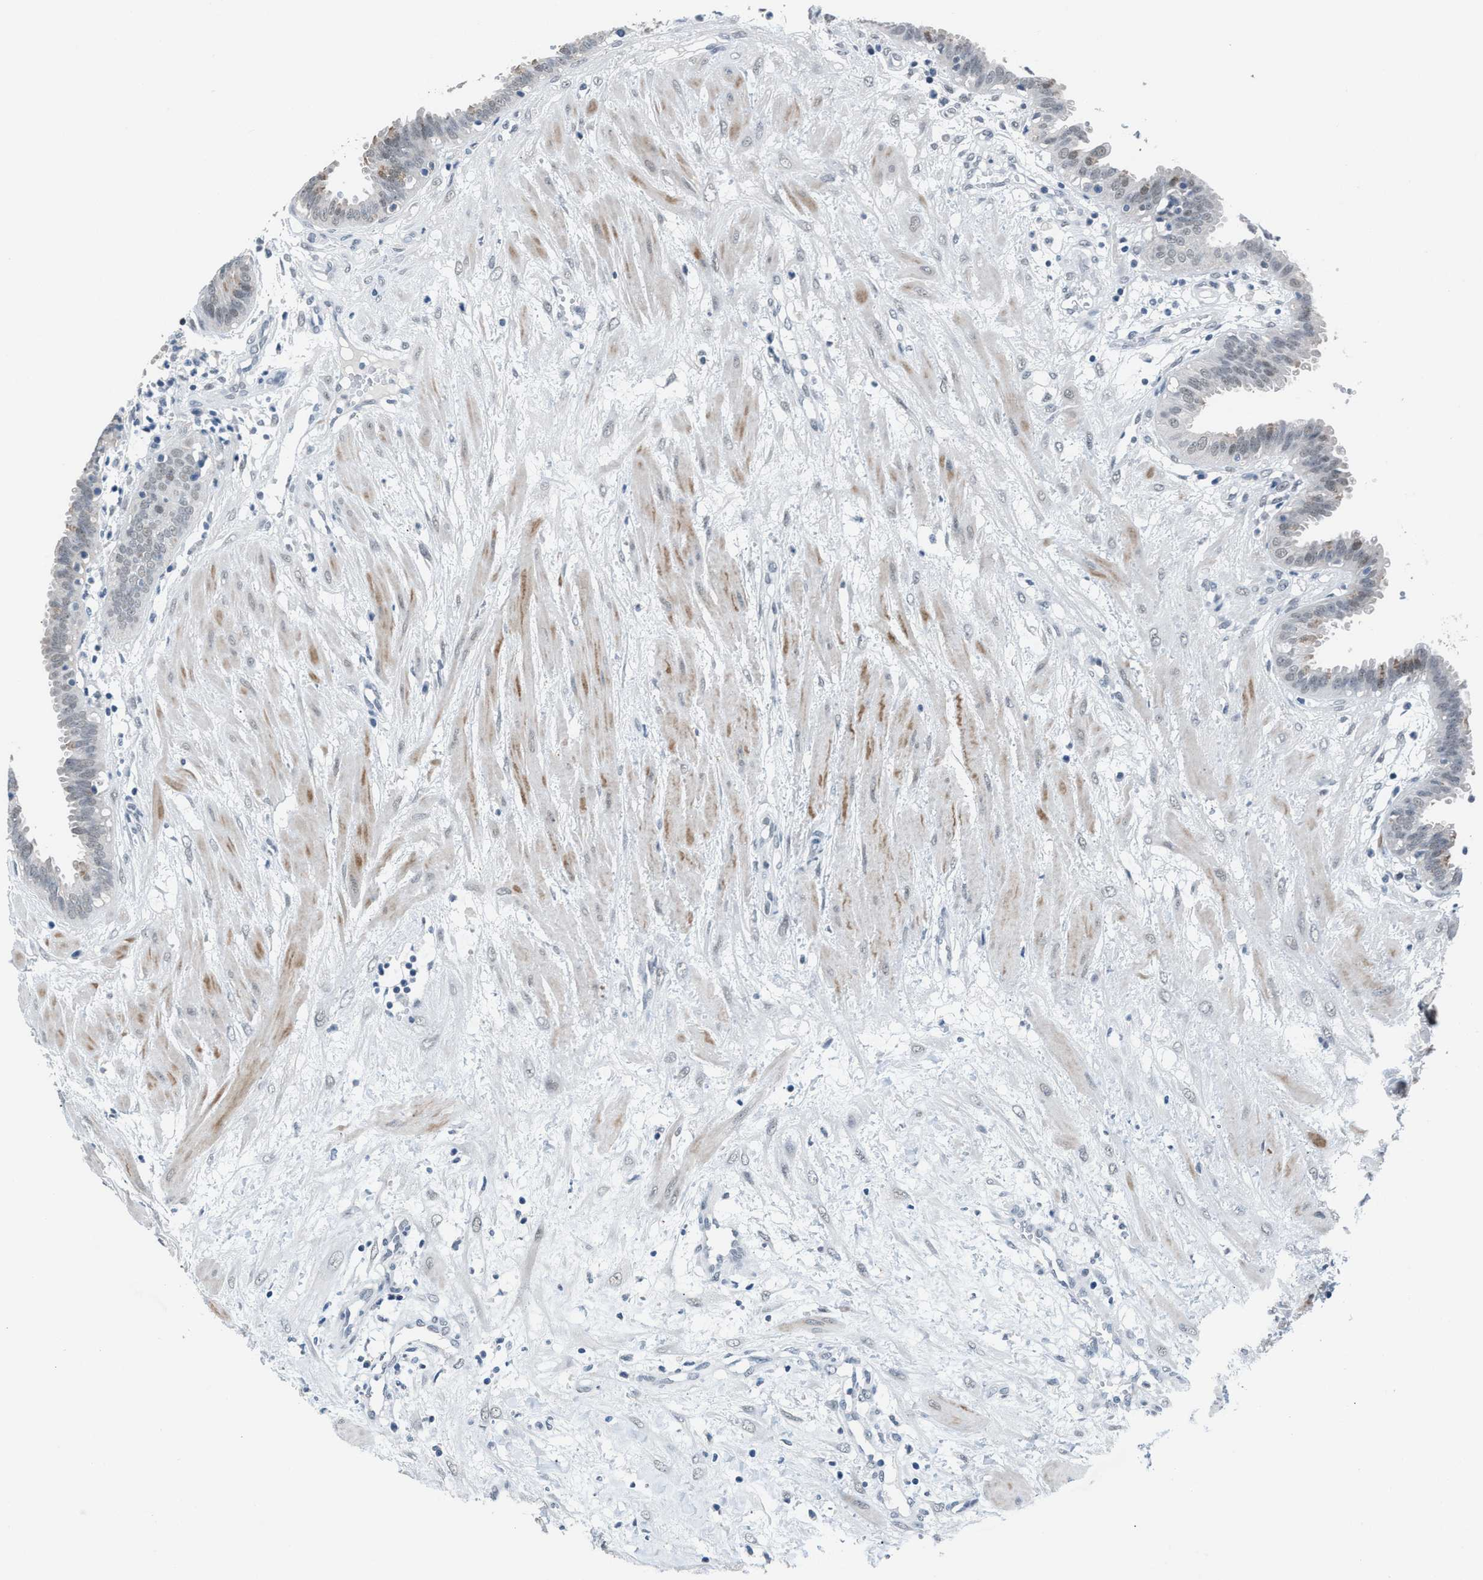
{"staining": {"intensity": "moderate", "quantity": "<25%", "location": "cytoplasmic/membranous"}, "tissue": "fallopian tube", "cell_type": "Glandular cells", "image_type": "normal", "snomed": [{"axis": "morphology", "description": "Normal tissue, NOS"}, {"axis": "topography", "description": "Fallopian tube"}, {"axis": "topography", "description": "Placenta"}], "caption": "A high-resolution micrograph shows immunohistochemistry (IHC) staining of benign fallopian tube, which exhibits moderate cytoplasmic/membranous staining in about <25% of glandular cells. (Brightfield microscopy of DAB IHC at high magnification).", "gene": "ANAPC11", "patient": {"sex": "female", "age": 32}}